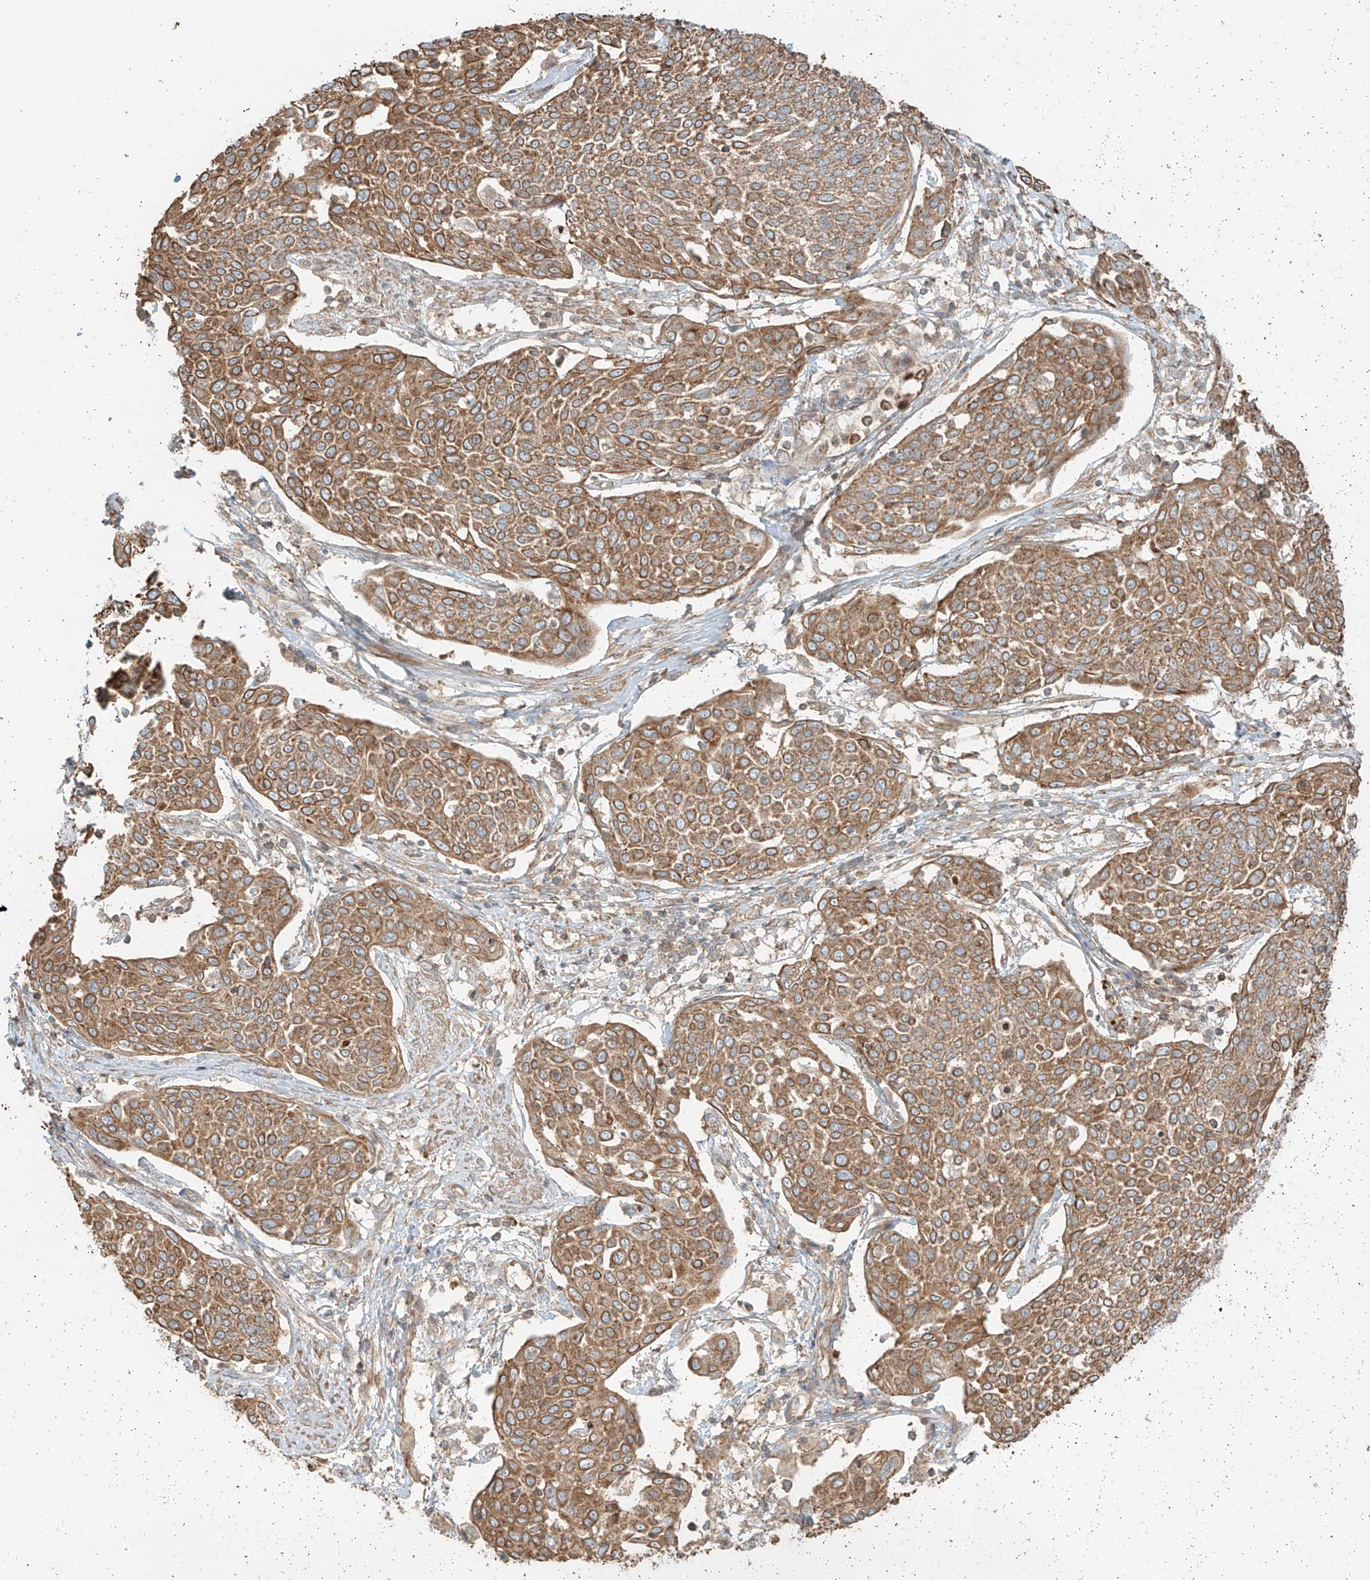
{"staining": {"intensity": "moderate", "quantity": ">75%", "location": "cytoplasmic/membranous"}, "tissue": "cervical cancer", "cell_type": "Tumor cells", "image_type": "cancer", "snomed": [{"axis": "morphology", "description": "Squamous cell carcinoma, NOS"}, {"axis": "topography", "description": "Cervix"}], "caption": "Moderate cytoplasmic/membranous staining is appreciated in approximately >75% of tumor cells in cervical cancer. The staining is performed using DAB (3,3'-diaminobenzidine) brown chromogen to label protein expression. The nuclei are counter-stained blue using hematoxylin.", "gene": "CCDC115", "patient": {"sex": "female", "age": 34}}